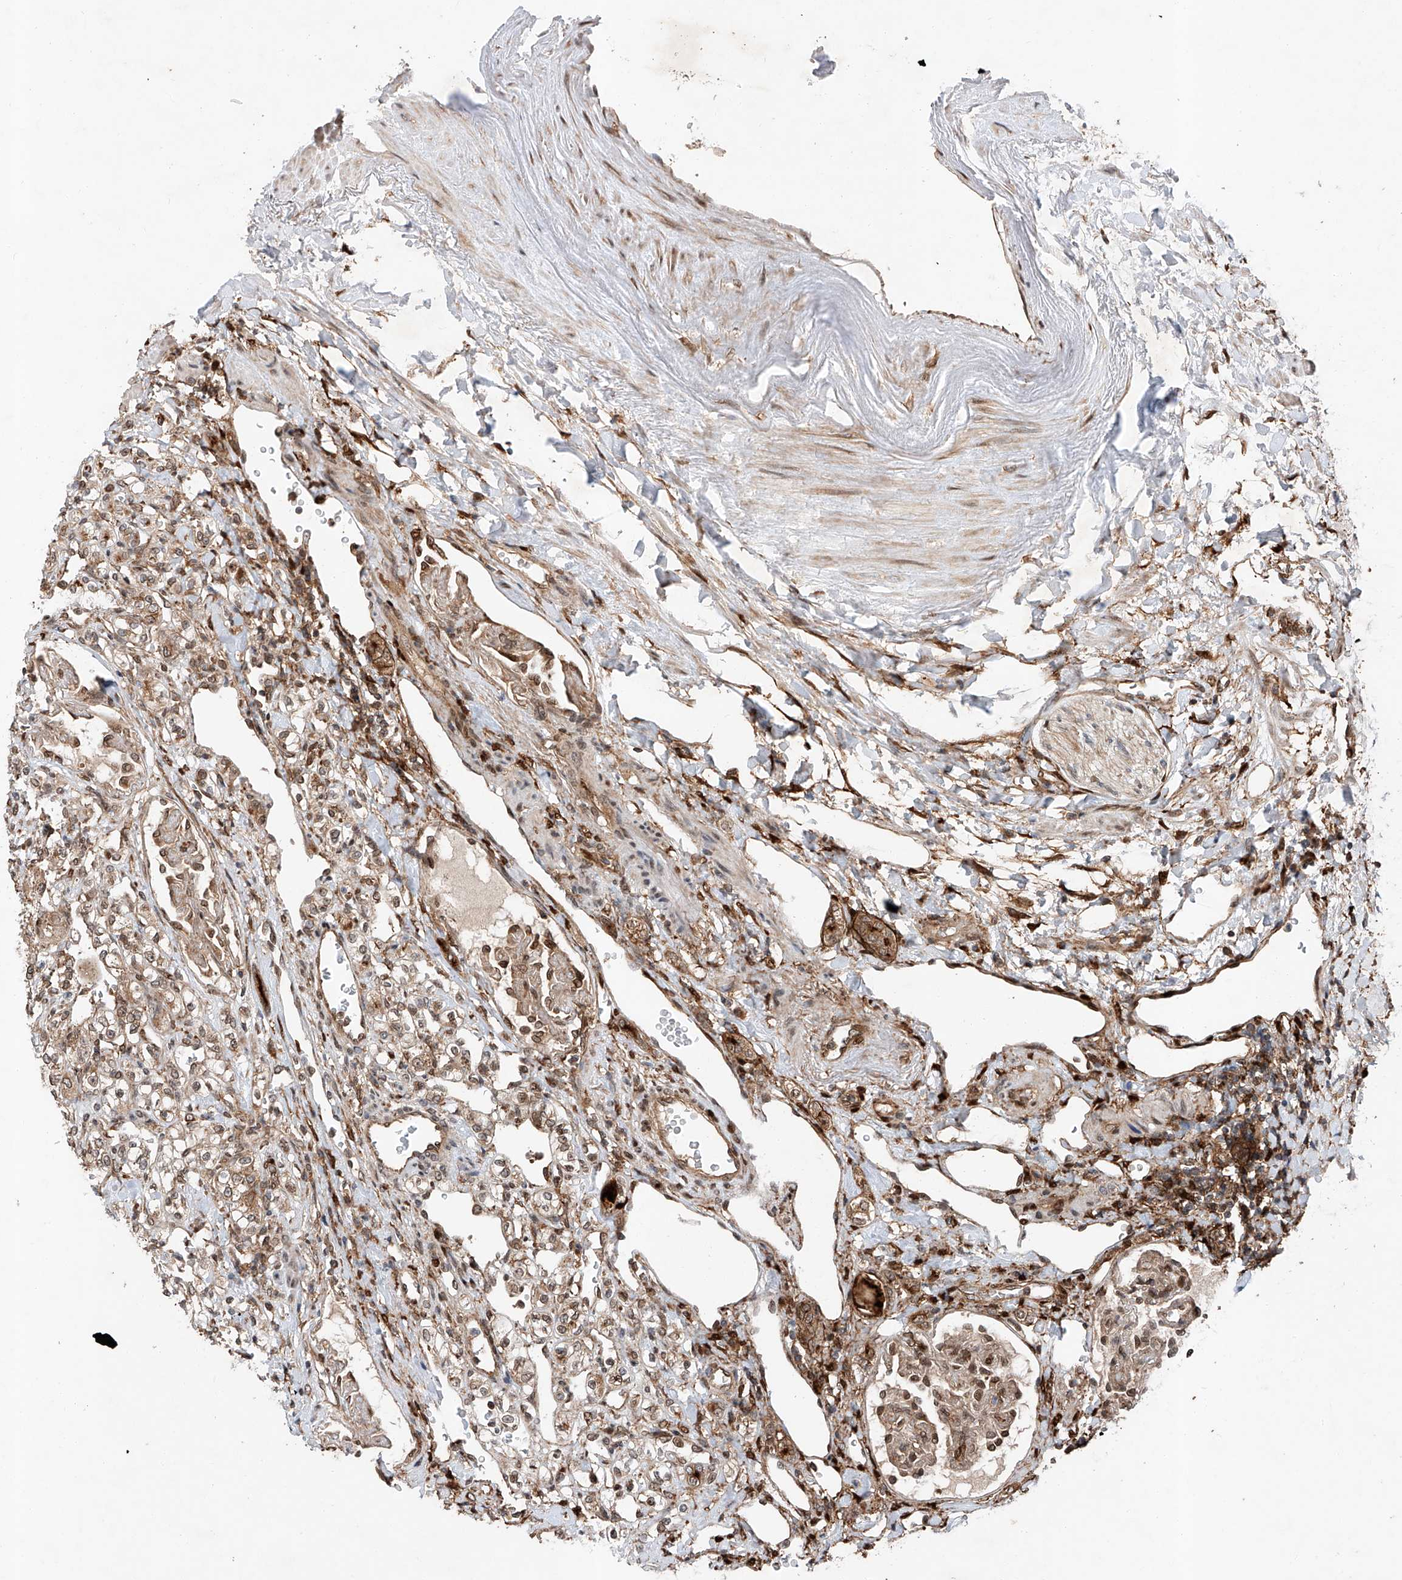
{"staining": {"intensity": "weak", "quantity": "25%-75%", "location": "cytoplasmic/membranous,nuclear"}, "tissue": "renal cancer", "cell_type": "Tumor cells", "image_type": "cancer", "snomed": [{"axis": "morphology", "description": "Adenocarcinoma, NOS"}, {"axis": "topography", "description": "Kidney"}], "caption": "There is low levels of weak cytoplasmic/membranous and nuclear staining in tumor cells of renal cancer (adenocarcinoma), as demonstrated by immunohistochemical staining (brown color).", "gene": "ZFP28", "patient": {"sex": "male", "age": 77}}